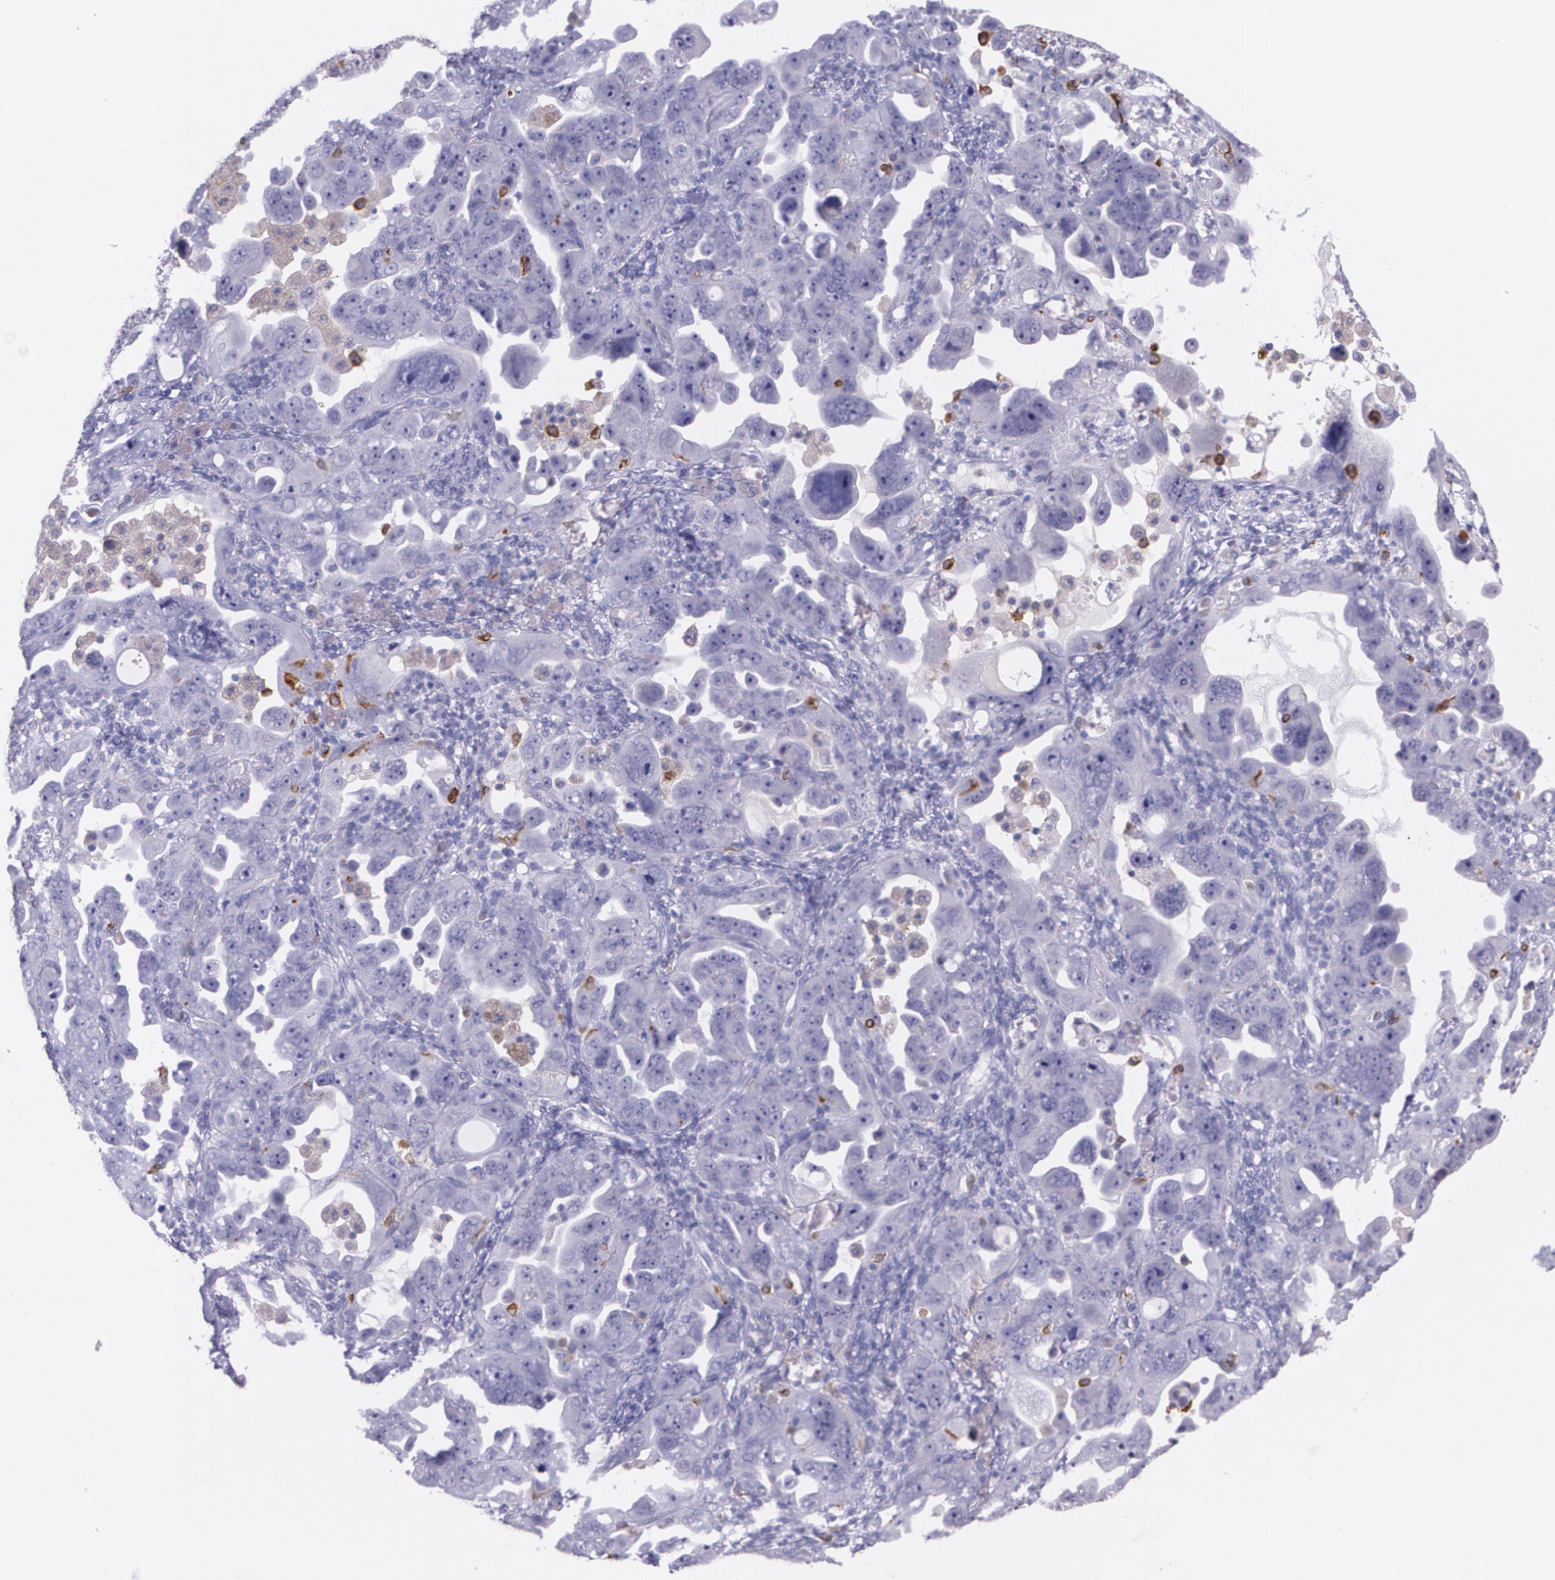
{"staining": {"intensity": "negative", "quantity": "none", "location": "none"}, "tissue": "ovarian cancer", "cell_type": "Tumor cells", "image_type": "cancer", "snomed": [{"axis": "morphology", "description": "Cystadenocarcinoma, serous, NOS"}, {"axis": "topography", "description": "Ovary"}], "caption": "An image of ovarian cancer stained for a protein displays no brown staining in tumor cells.", "gene": "RTN1", "patient": {"sex": "female", "age": 66}}